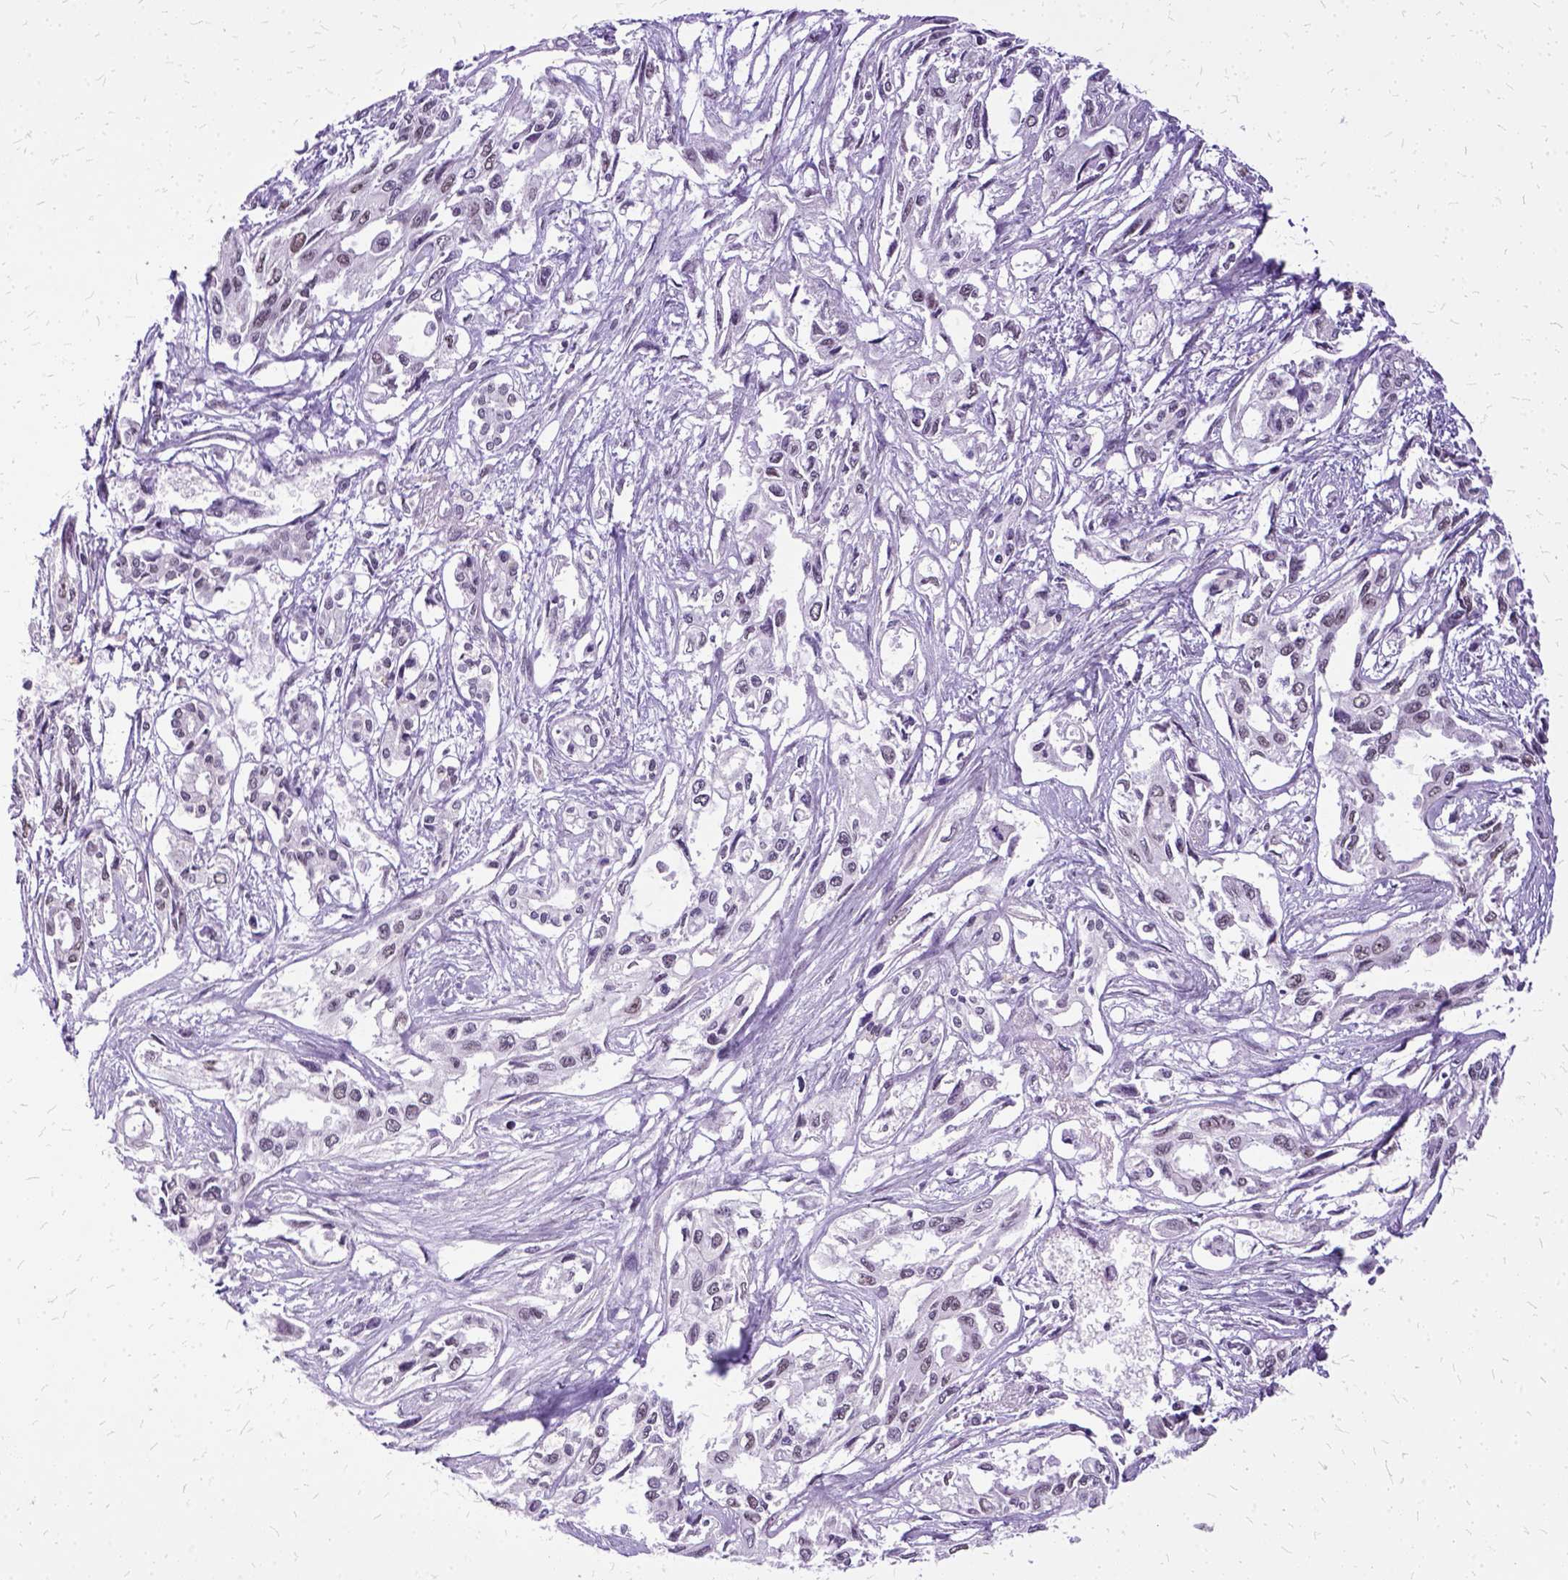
{"staining": {"intensity": "weak", "quantity": "25%-75%", "location": "nuclear"}, "tissue": "pancreatic cancer", "cell_type": "Tumor cells", "image_type": "cancer", "snomed": [{"axis": "morphology", "description": "Adenocarcinoma, NOS"}, {"axis": "topography", "description": "Pancreas"}], "caption": "A micrograph of pancreatic cancer stained for a protein exhibits weak nuclear brown staining in tumor cells.", "gene": "SETD1A", "patient": {"sex": "female", "age": 55}}